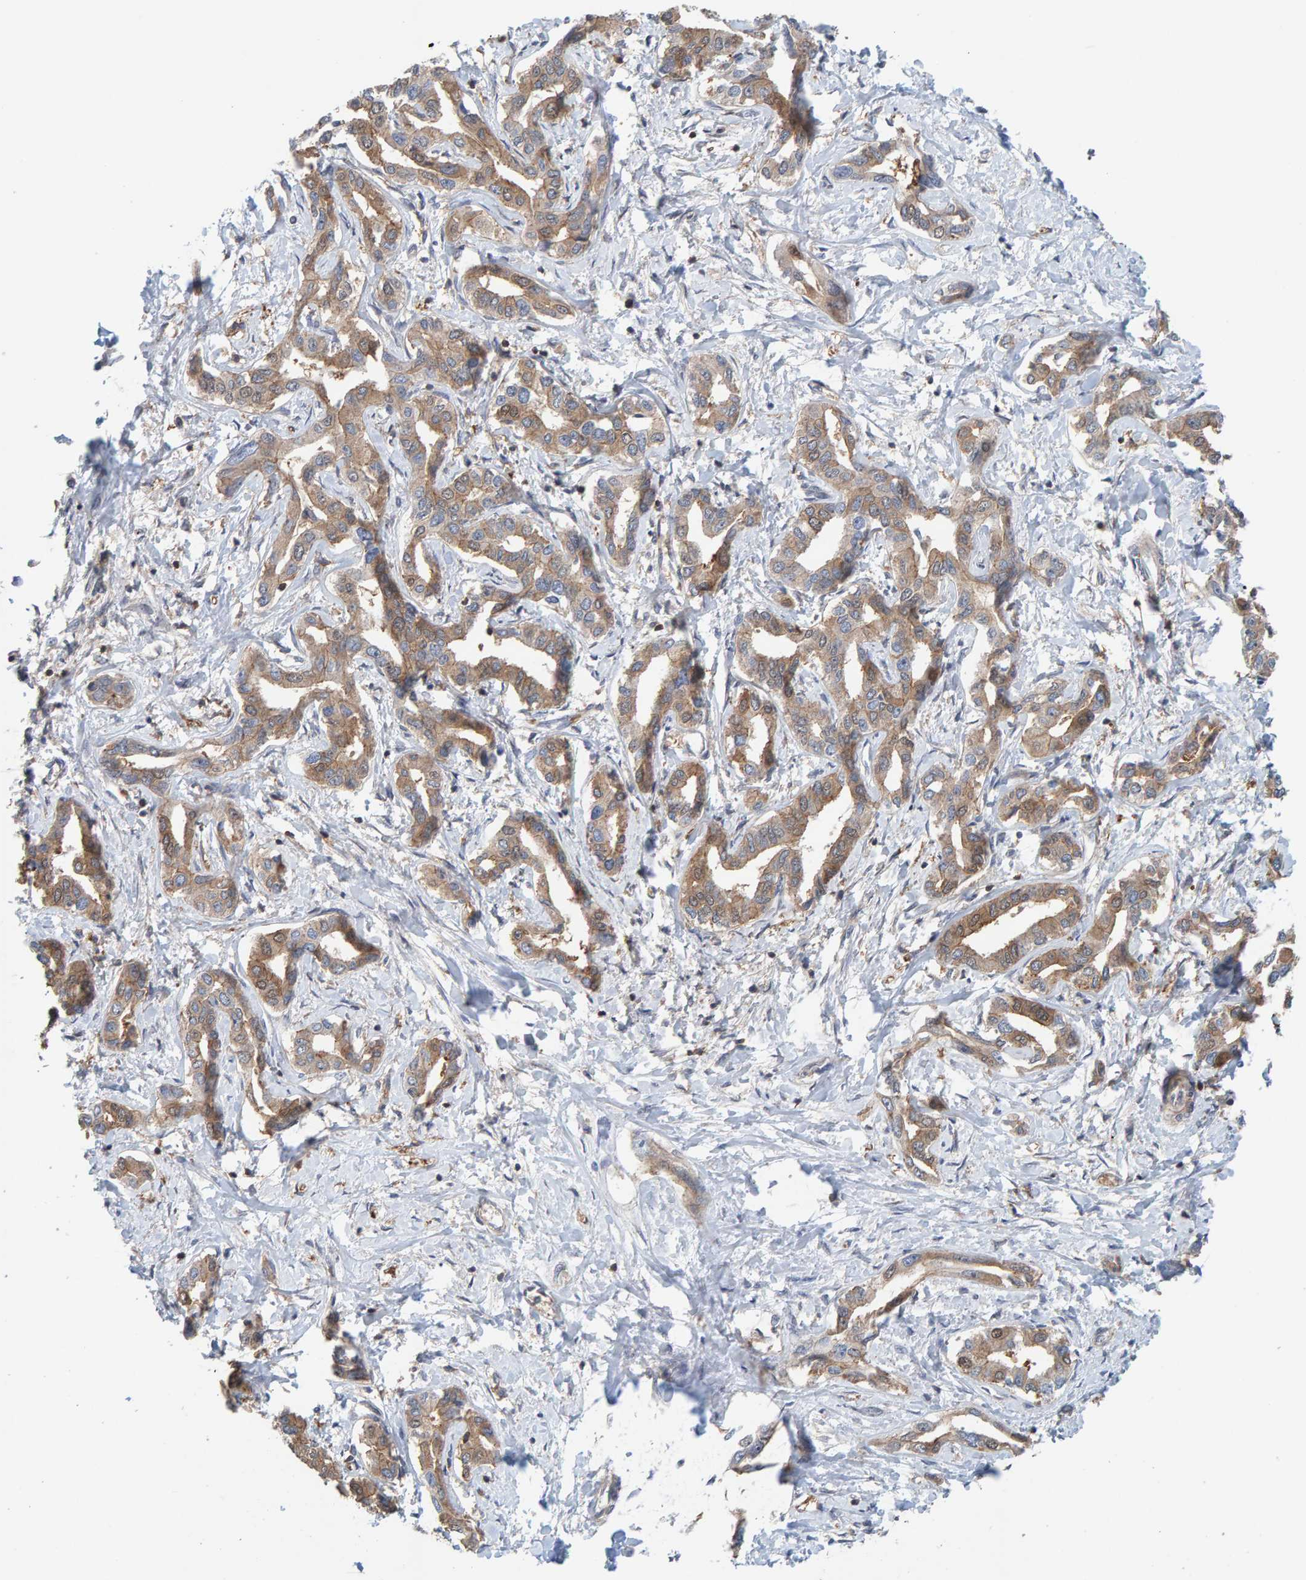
{"staining": {"intensity": "moderate", "quantity": ">75%", "location": "cytoplasmic/membranous"}, "tissue": "liver cancer", "cell_type": "Tumor cells", "image_type": "cancer", "snomed": [{"axis": "morphology", "description": "Cholangiocarcinoma"}, {"axis": "topography", "description": "Liver"}], "caption": "A histopathology image of cholangiocarcinoma (liver) stained for a protein reveals moderate cytoplasmic/membranous brown staining in tumor cells. (DAB IHC with brightfield microscopy, high magnification).", "gene": "UBAP1", "patient": {"sex": "male", "age": 59}}